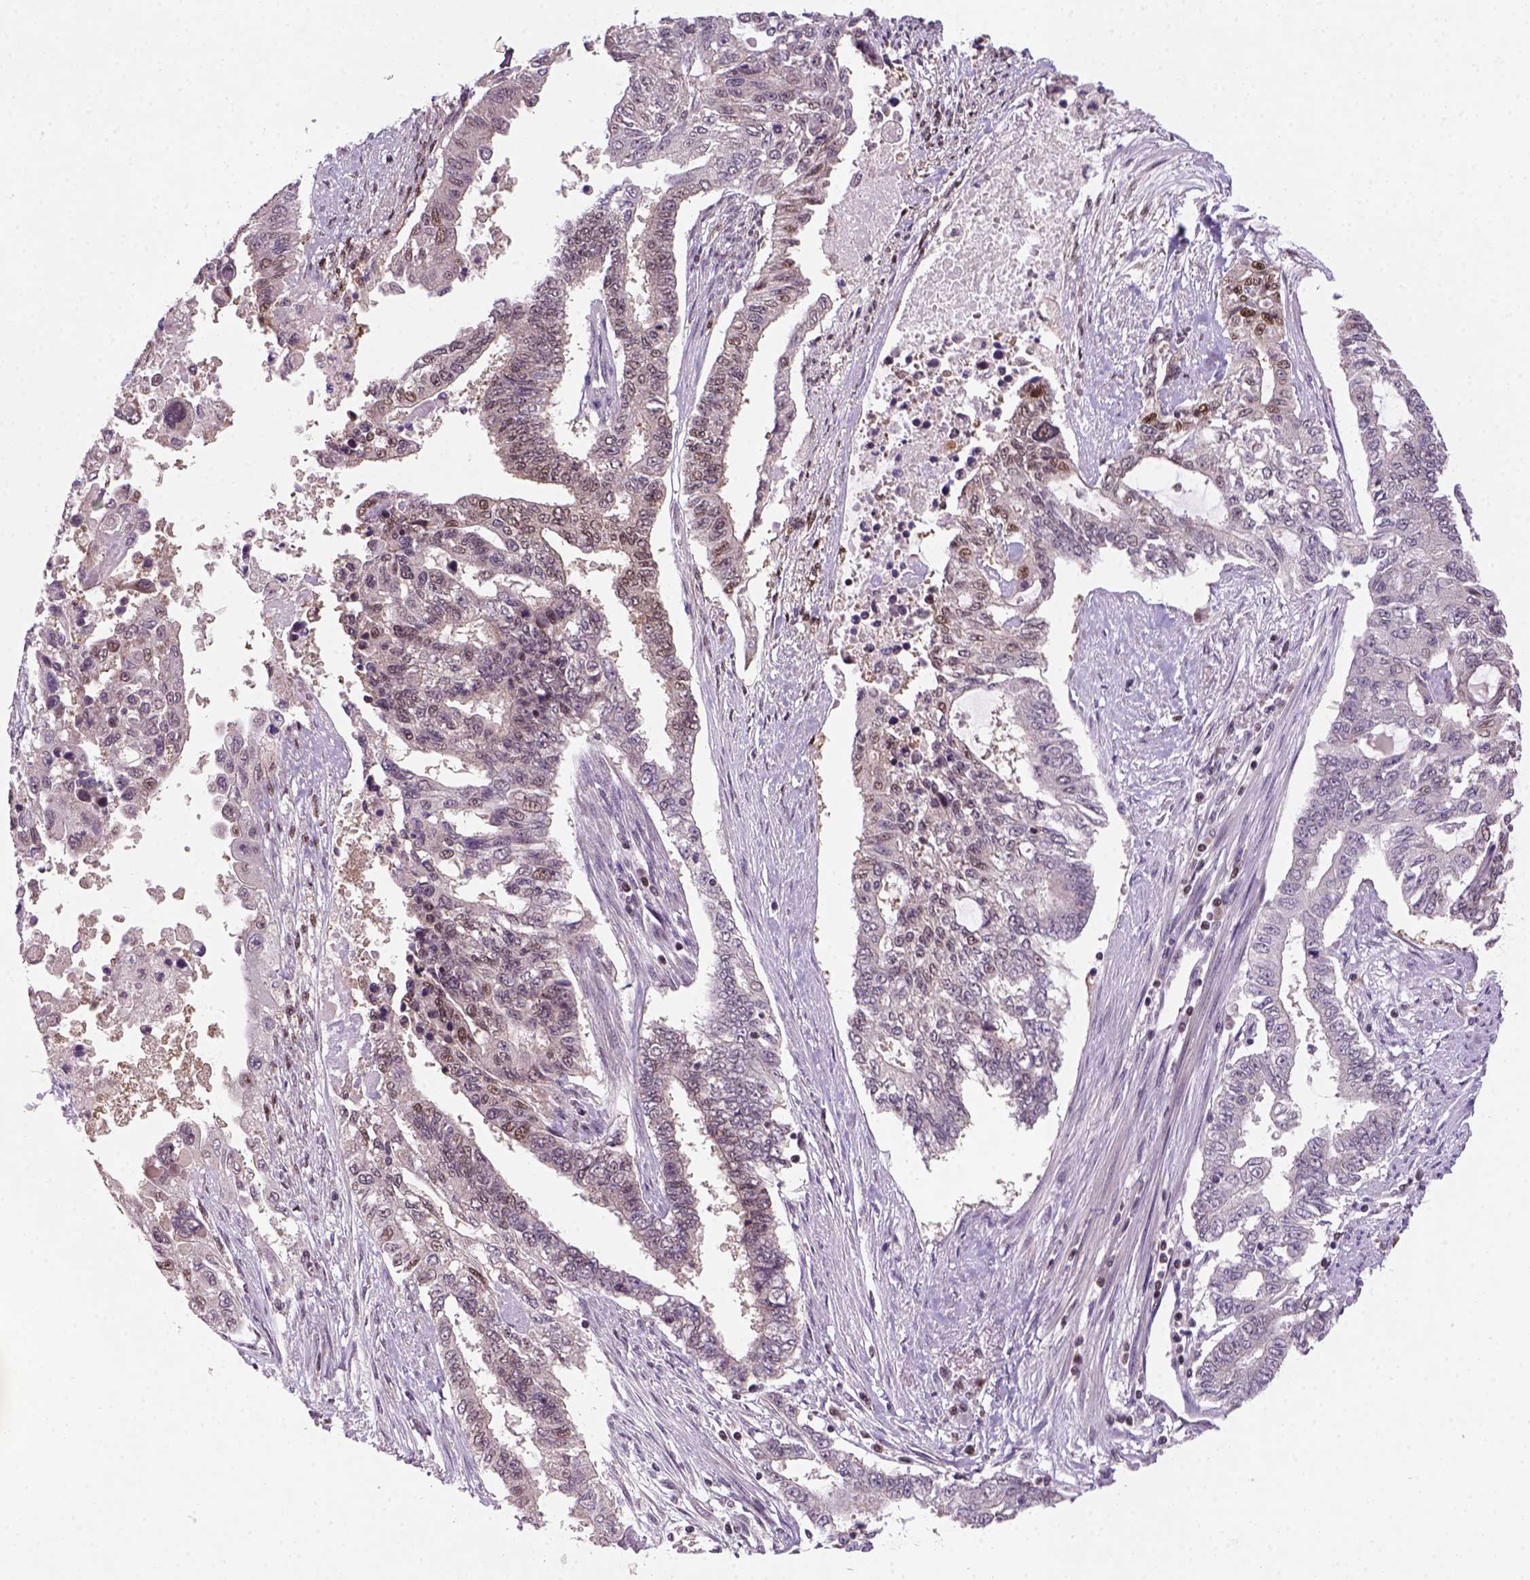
{"staining": {"intensity": "weak", "quantity": "<25%", "location": "nuclear"}, "tissue": "endometrial cancer", "cell_type": "Tumor cells", "image_type": "cancer", "snomed": [{"axis": "morphology", "description": "Adenocarcinoma, NOS"}, {"axis": "topography", "description": "Uterus"}], "caption": "The image reveals no significant expression in tumor cells of adenocarcinoma (endometrial).", "gene": "MGMT", "patient": {"sex": "female", "age": 59}}